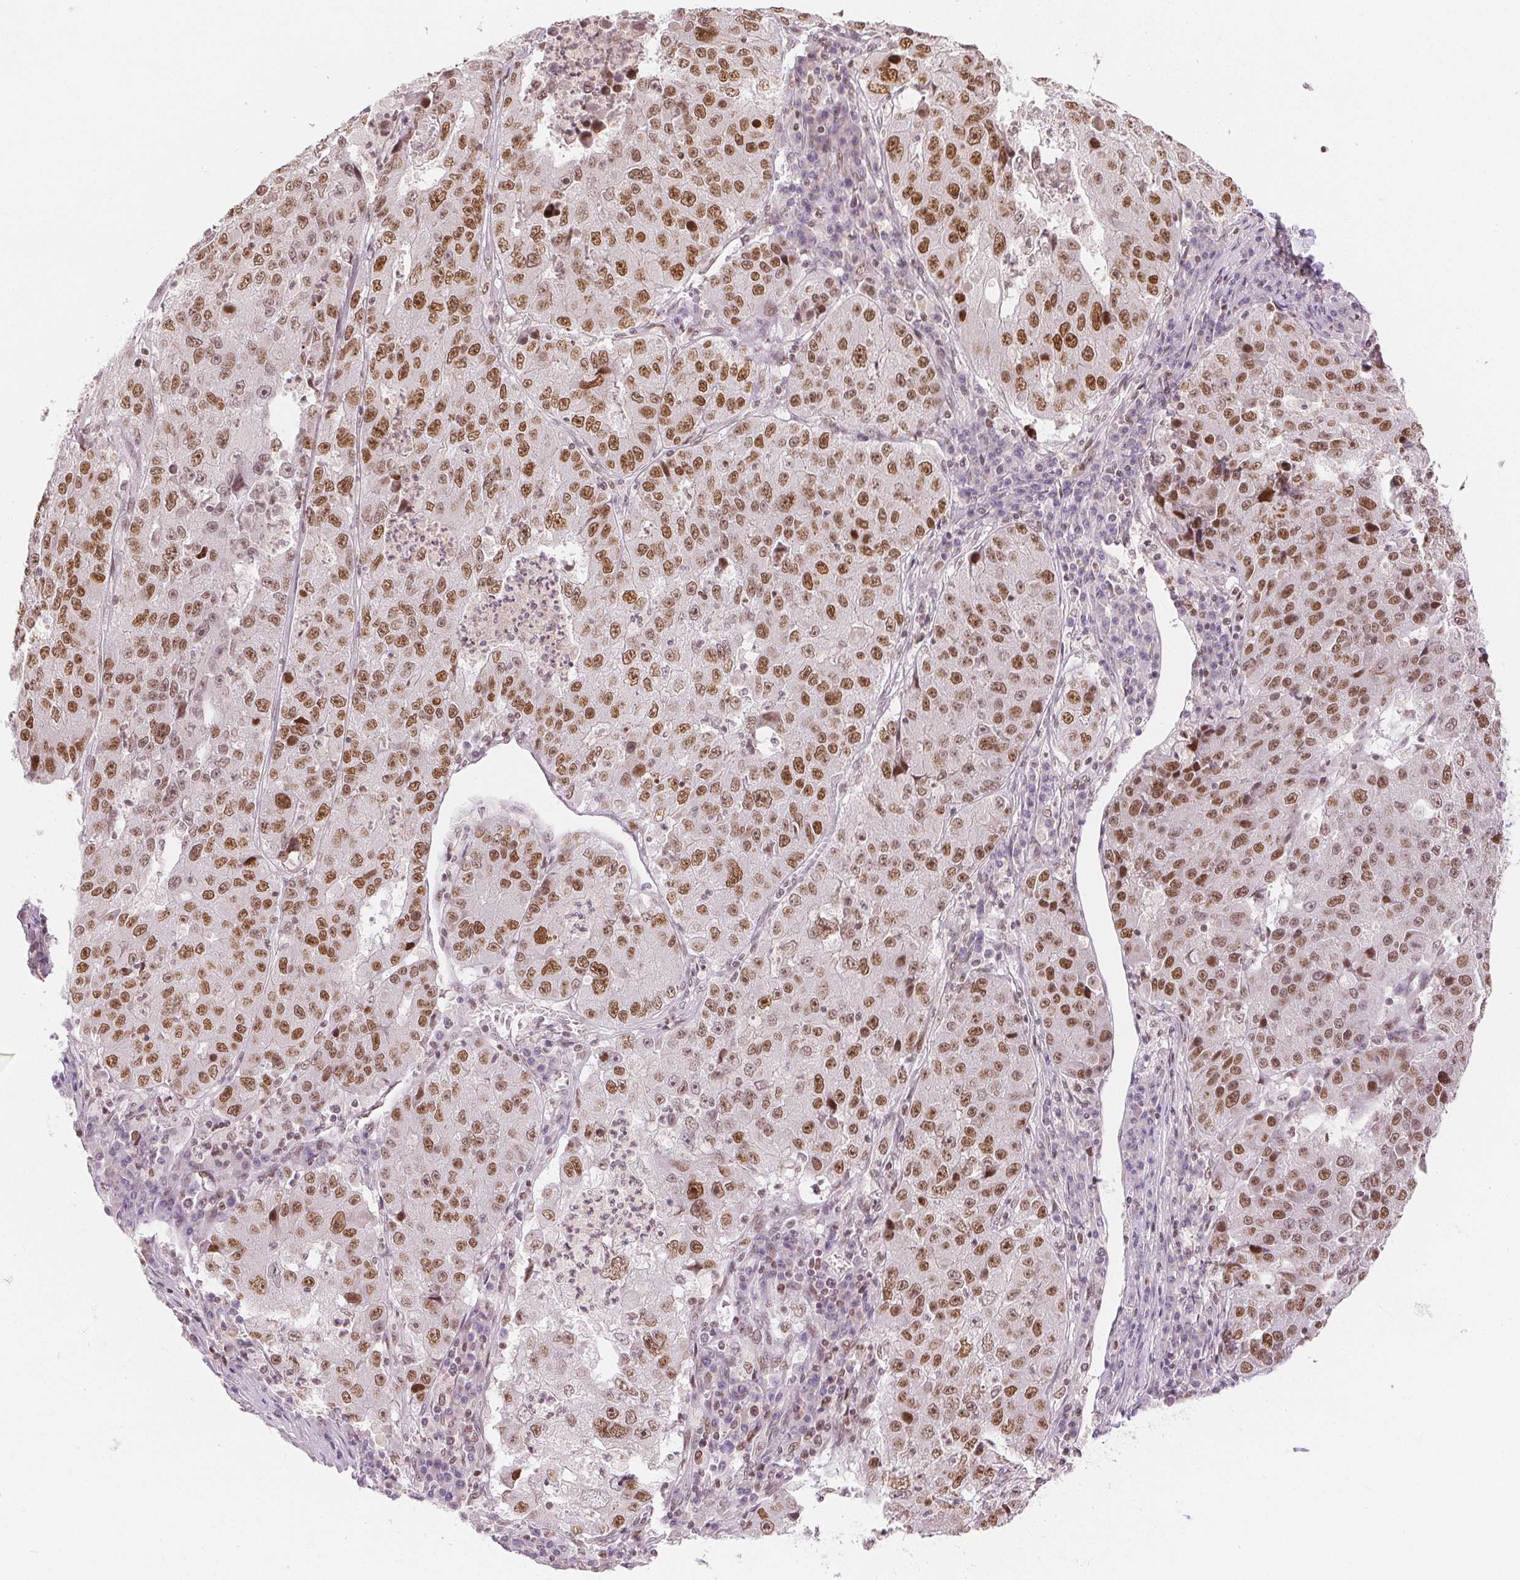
{"staining": {"intensity": "moderate", "quantity": ">75%", "location": "nuclear"}, "tissue": "stomach cancer", "cell_type": "Tumor cells", "image_type": "cancer", "snomed": [{"axis": "morphology", "description": "Adenocarcinoma, NOS"}, {"axis": "topography", "description": "Stomach"}], "caption": "Stomach adenocarcinoma stained with a protein marker shows moderate staining in tumor cells.", "gene": "DEK", "patient": {"sex": "male", "age": 71}}